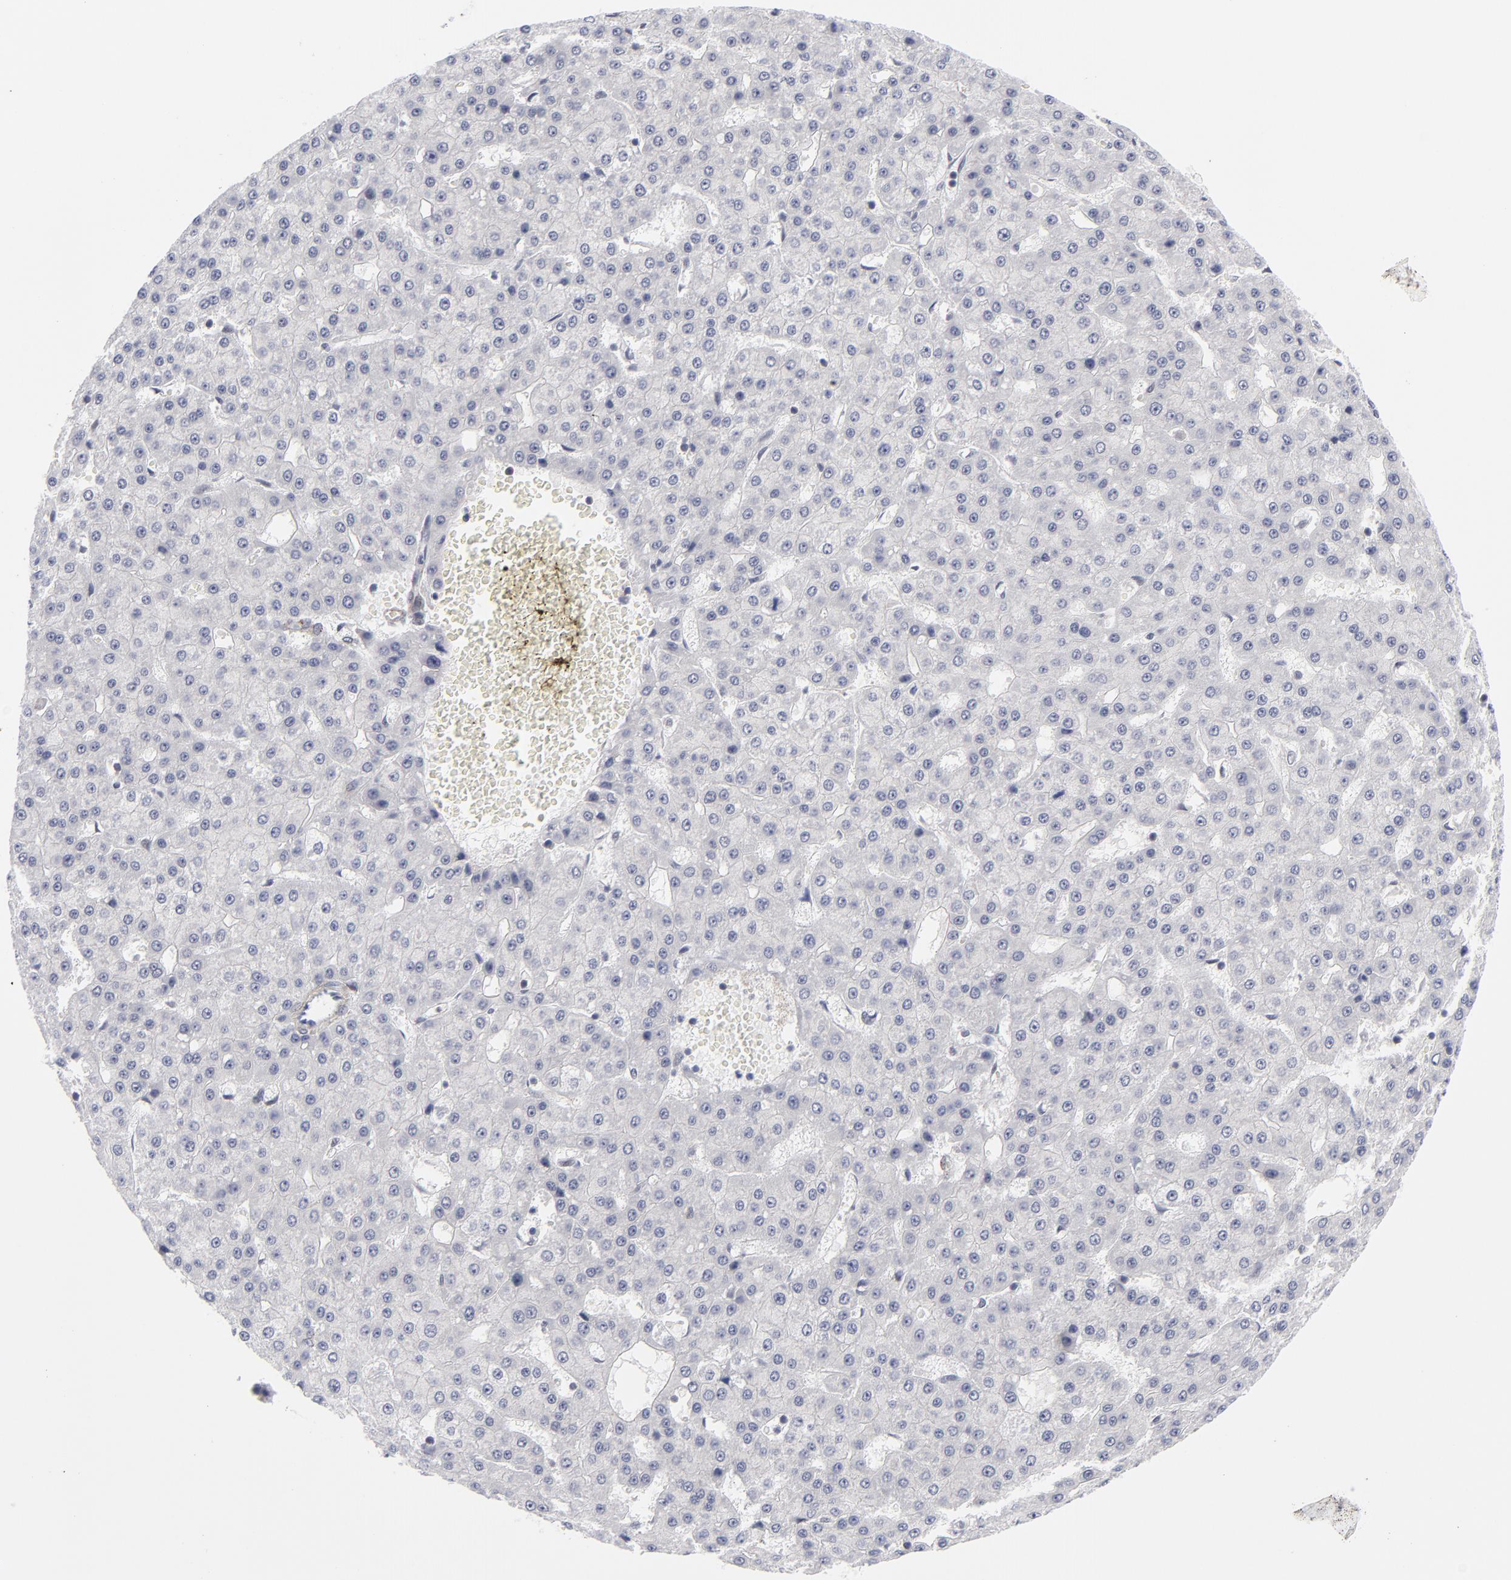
{"staining": {"intensity": "negative", "quantity": "none", "location": "none"}, "tissue": "liver cancer", "cell_type": "Tumor cells", "image_type": "cancer", "snomed": [{"axis": "morphology", "description": "Carcinoma, Hepatocellular, NOS"}, {"axis": "topography", "description": "Liver"}], "caption": "This is a image of immunohistochemistry staining of liver cancer, which shows no staining in tumor cells.", "gene": "NBN", "patient": {"sex": "male", "age": 47}}